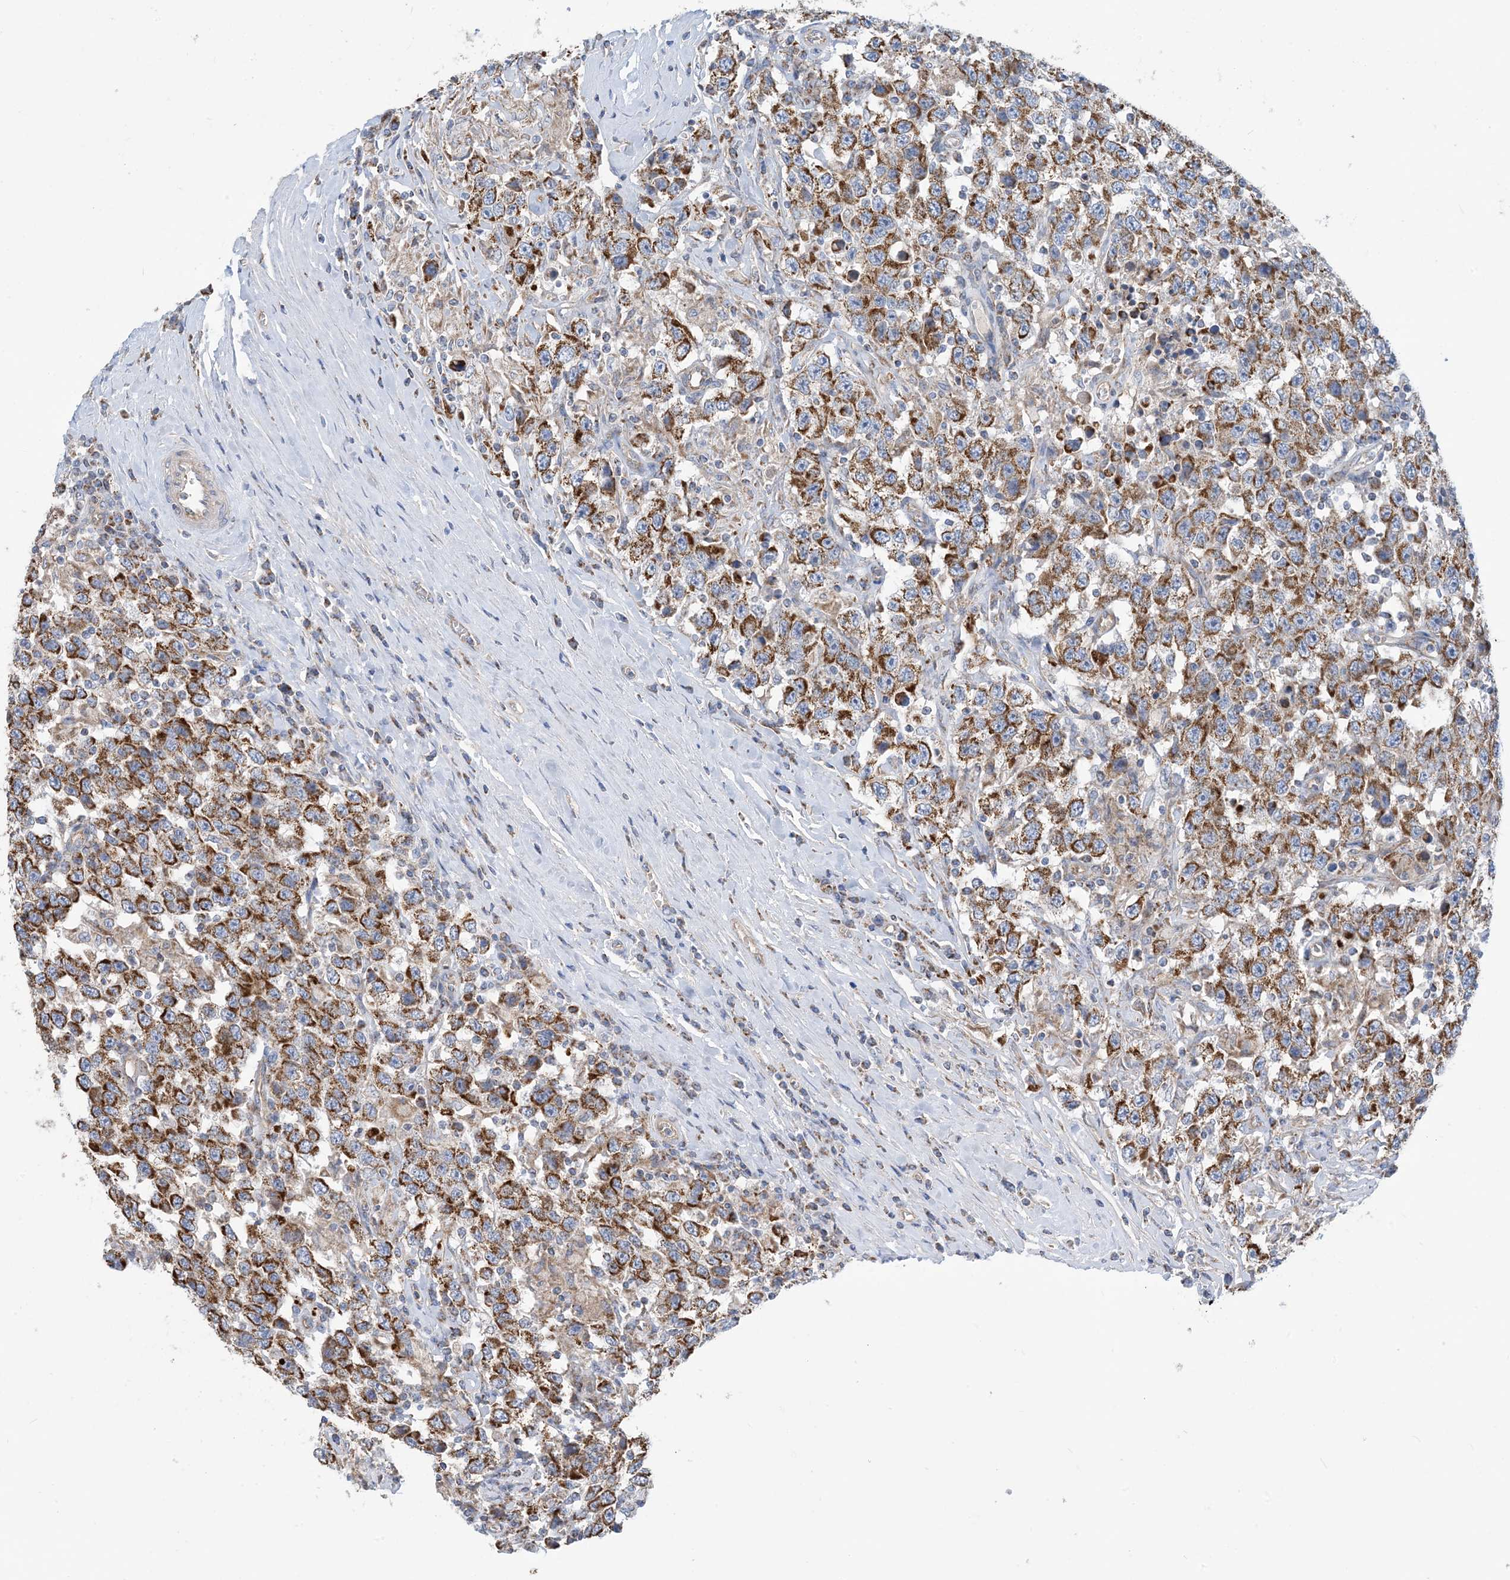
{"staining": {"intensity": "strong", "quantity": ">75%", "location": "cytoplasmic/membranous"}, "tissue": "testis cancer", "cell_type": "Tumor cells", "image_type": "cancer", "snomed": [{"axis": "morphology", "description": "Seminoma, NOS"}, {"axis": "topography", "description": "Testis"}], "caption": "The image displays staining of seminoma (testis), revealing strong cytoplasmic/membranous protein positivity (brown color) within tumor cells.", "gene": "PHOSPHO2", "patient": {"sex": "male", "age": 41}}